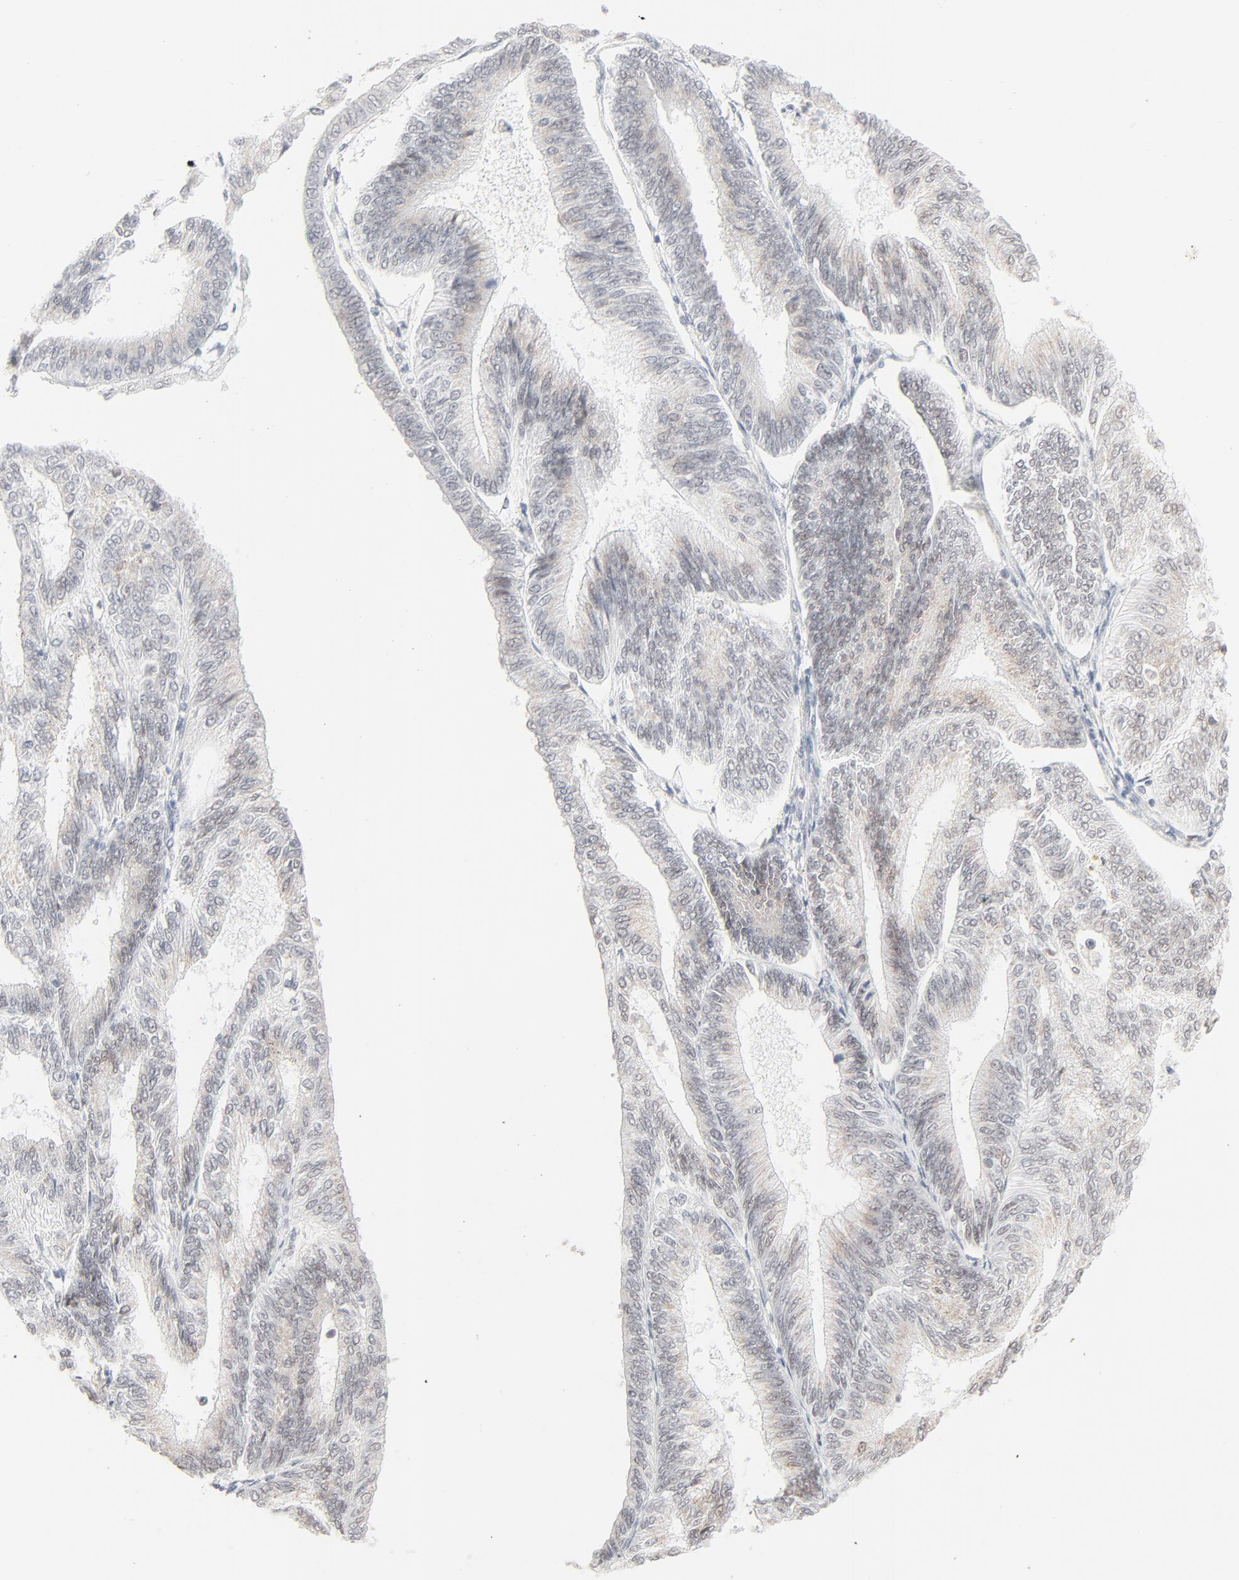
{"staining": {"intensity": "weak", "quantity": "<25%", "location": "cytoplasmic/membranous,nuclear"}, "tissue": "endometrial cancer", "cell_type": "Tumor cells", "image_type": "cancer", "snomed": [{"axis": "morphology", "description": "Adenocarcinoma, NOS"}, {"axis": "topography", "description": "Endometrium"}], "caption": "Endometrial cancer (adenocarcinoma) was stained to show a protein in brown. There is no significant positivity in tumor cells.", "gene": "MAD1L1", "patient": {"sex": "female", "age": 55}}